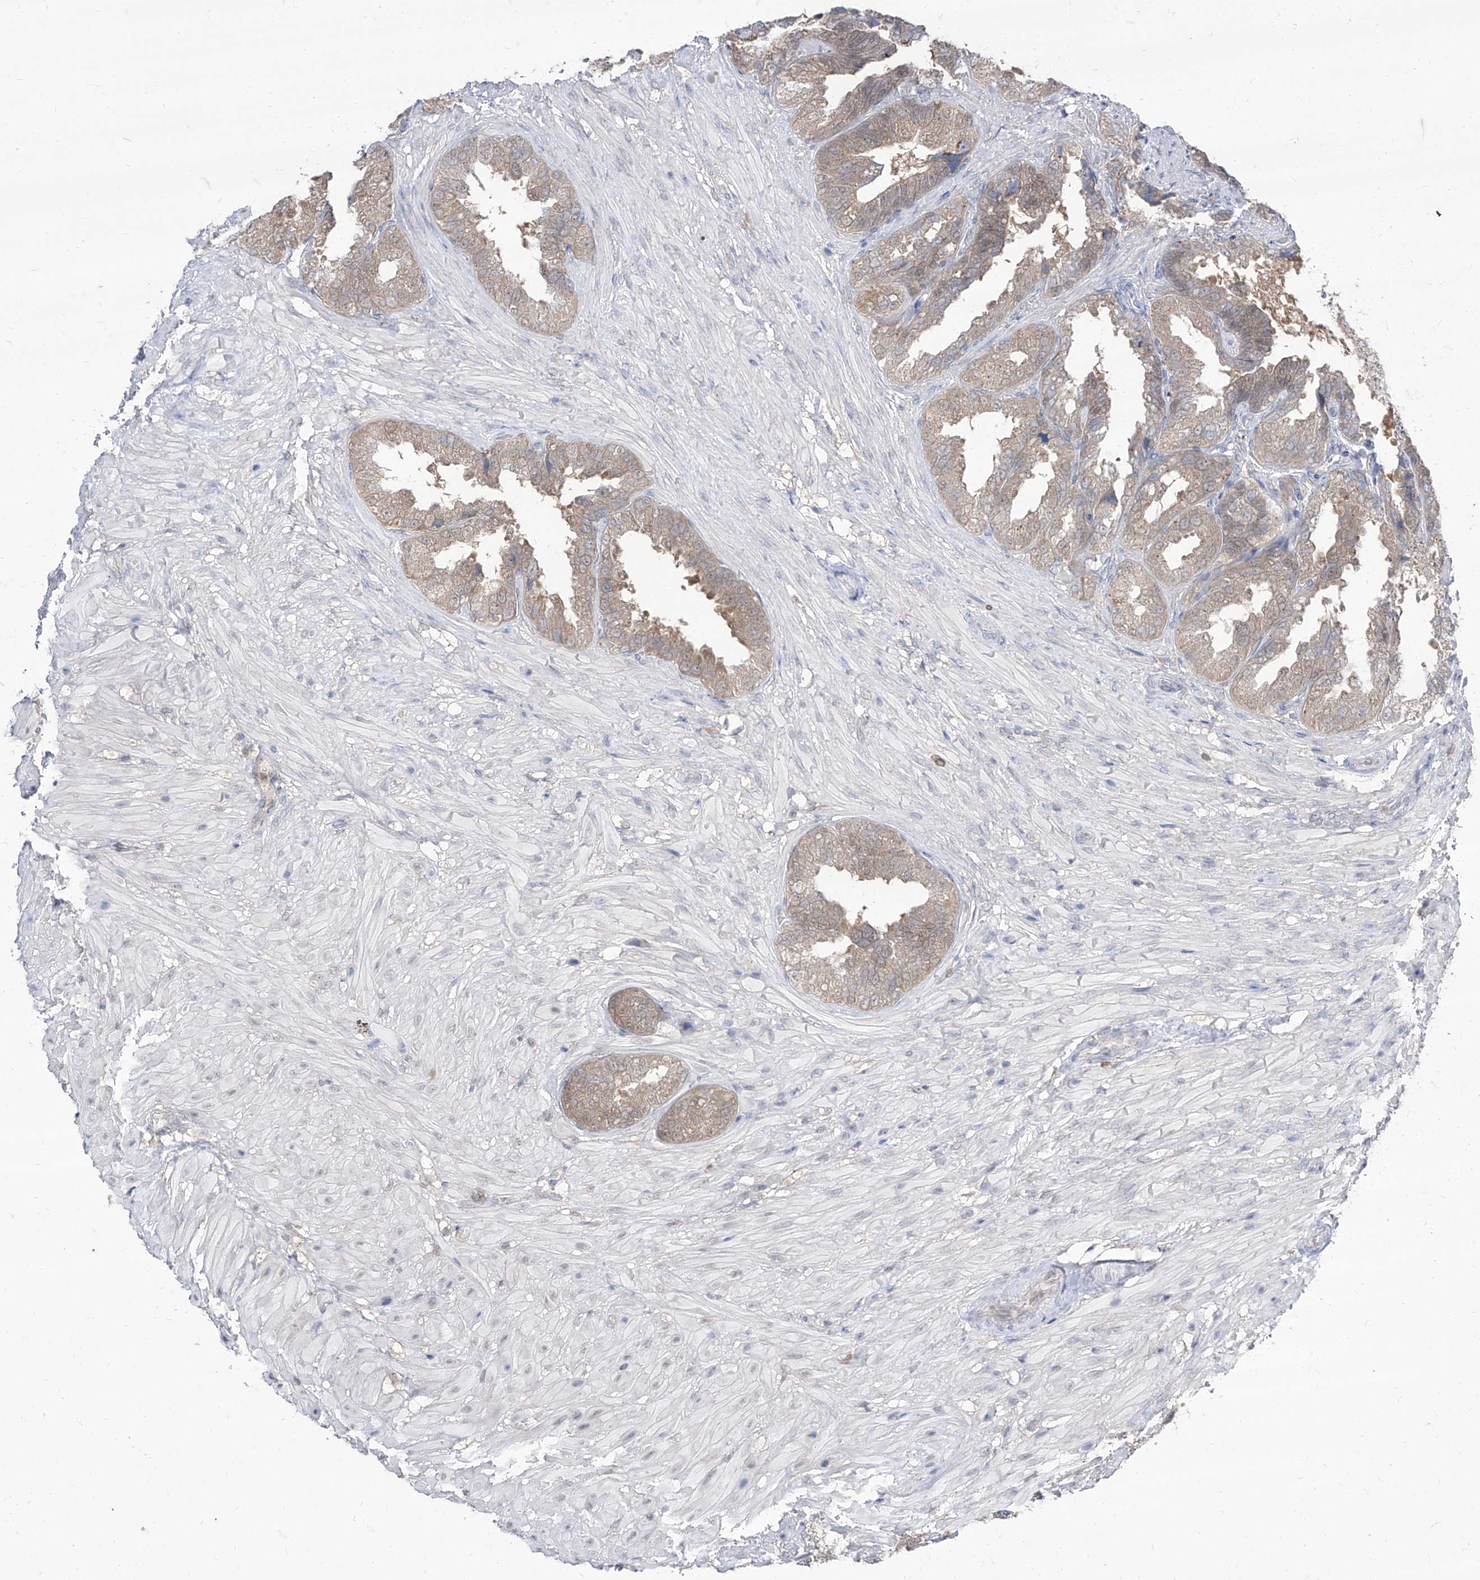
{"staining": {"intensity": "weak", "quantity": ">75%", "location": "cytoplasmic/membranous"}, "tissue": "seminal vesicle", "cell_type": "Glandular cells", "image_type": "normal", "snomed": [{"axis": "morphology", "description": "Normal tissue, NOS"}, {"axis": "topography", "description": "Seminal veicle"}, {"axis": "topography", "description": "Peripheral nerve tissue"}], "caption": "Immunohistochemical staining of unremarkable human seminal vesicle exhibits weak cytoplasmic/membranous protein positivity in about >75% of glandular cells.", "gene": "BROX", "patient": {"sex": "male", "age": 63}}